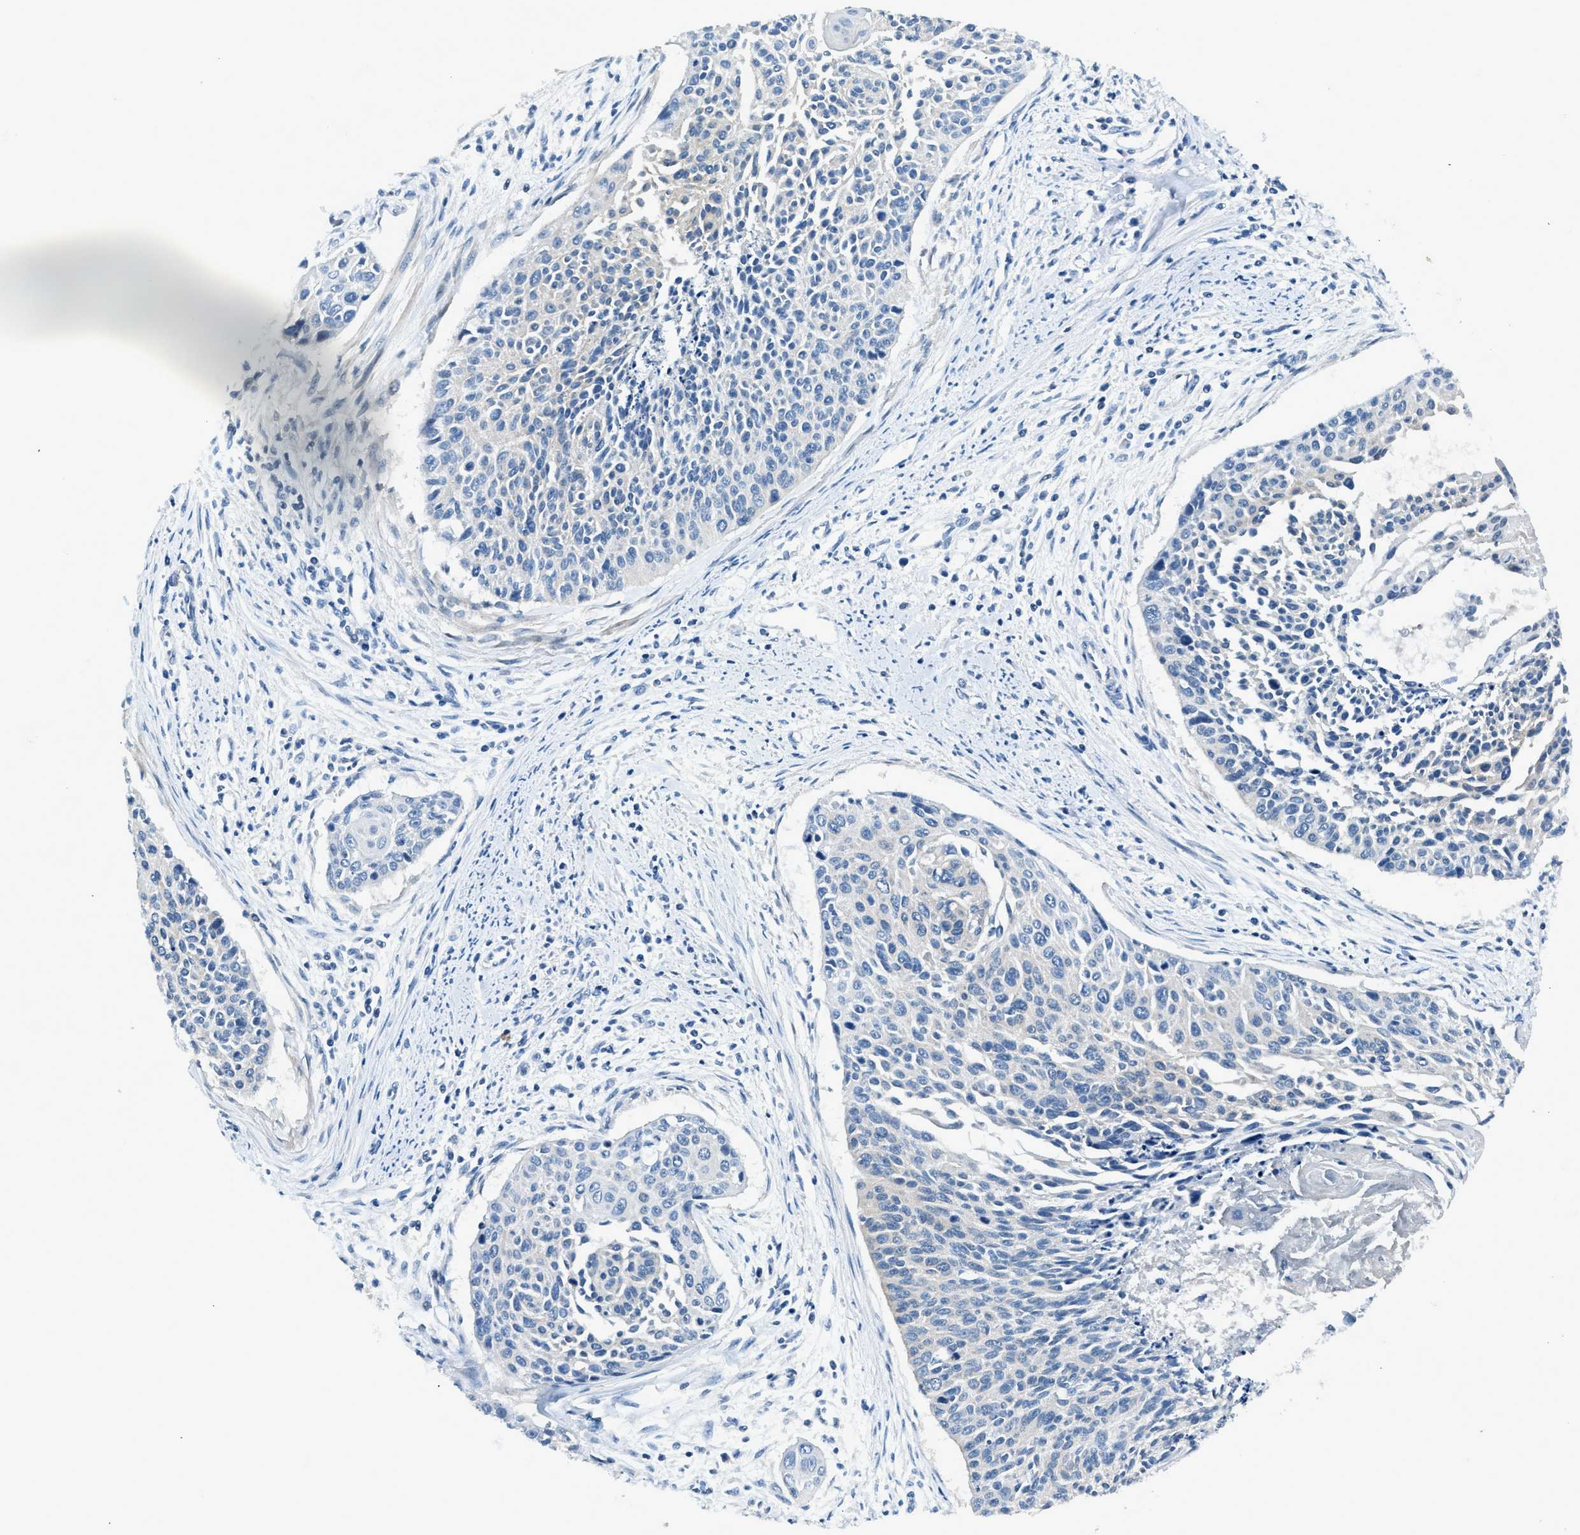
{"staining": {"intensity": "weak", "quantity": "<25%", "location": "cytoplasmic/membranous"}, "tissue": "cervical cancer", "cell_type": "Tumor cells", "image_type": "cancer", "snomed": [{"axis": "morphology", "description": "Squamous cell carcinoma, NOS"}, {"axis": "topography", "description": "Cervix"}], "caption": "DAB immunohistochemical staining of human cervical squamous cell carcinoma reveals no significant positivity in tumor cells.", "gene": "LMLN", "patient": {"sex": "female", "age": 55}}